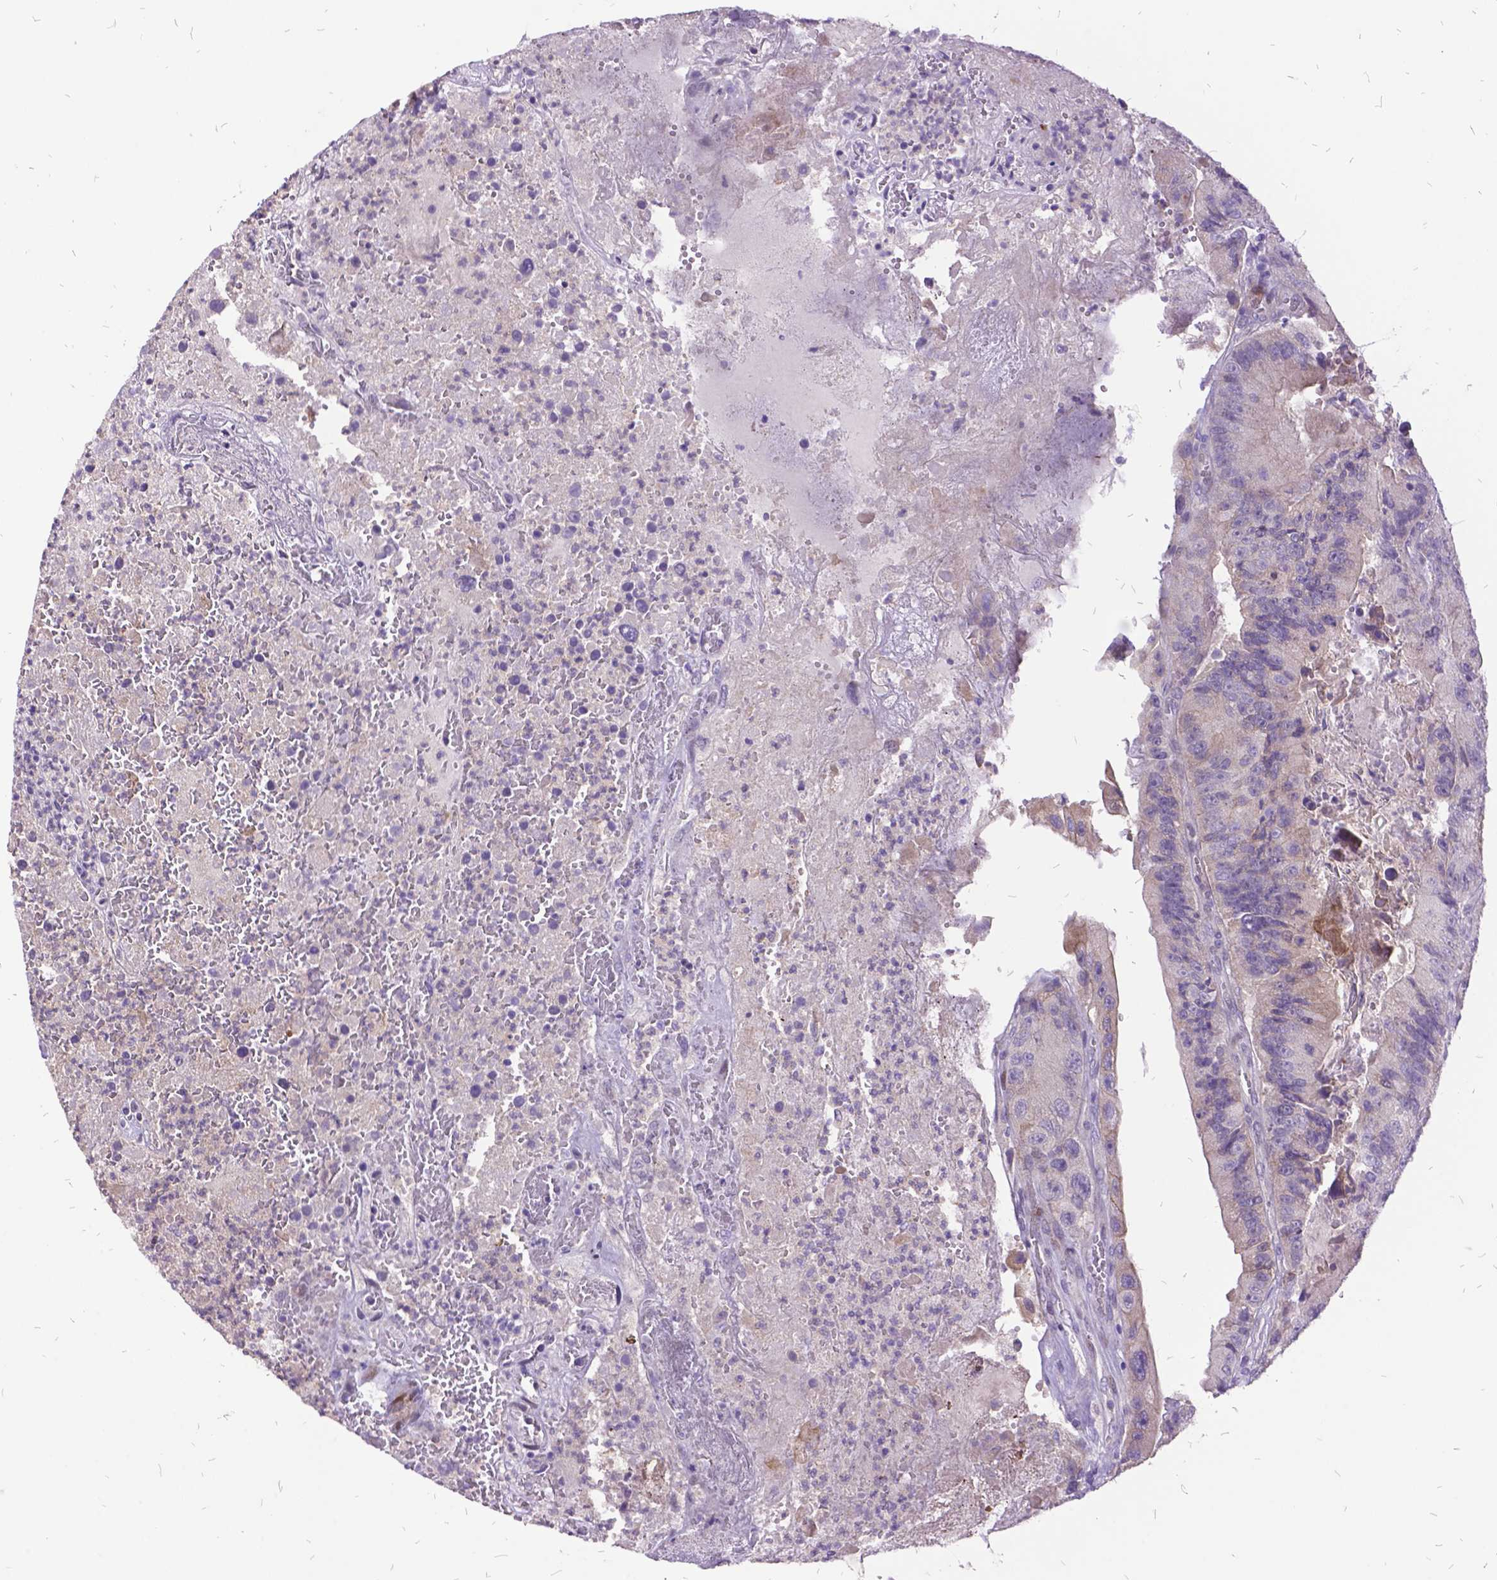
{"staining": {"intensity": "negative", "quantity": "none", "location": "none"}, "tissue": "colorectal cancer", "cell_type": "Tumor cells", "image_type": "cancer", "snomed": [{"axis": "morphology", "description": "Adenocarcinoma, NOS"}, {"axis": "topography", "description": "Colon"}], "caption": "DAB immunohistochemical staining of human colorectal cancer demonstrates no significant expression in tumor cells.", "gene": "ITGB6", "patient": {"sex": "female", "age": 86}}